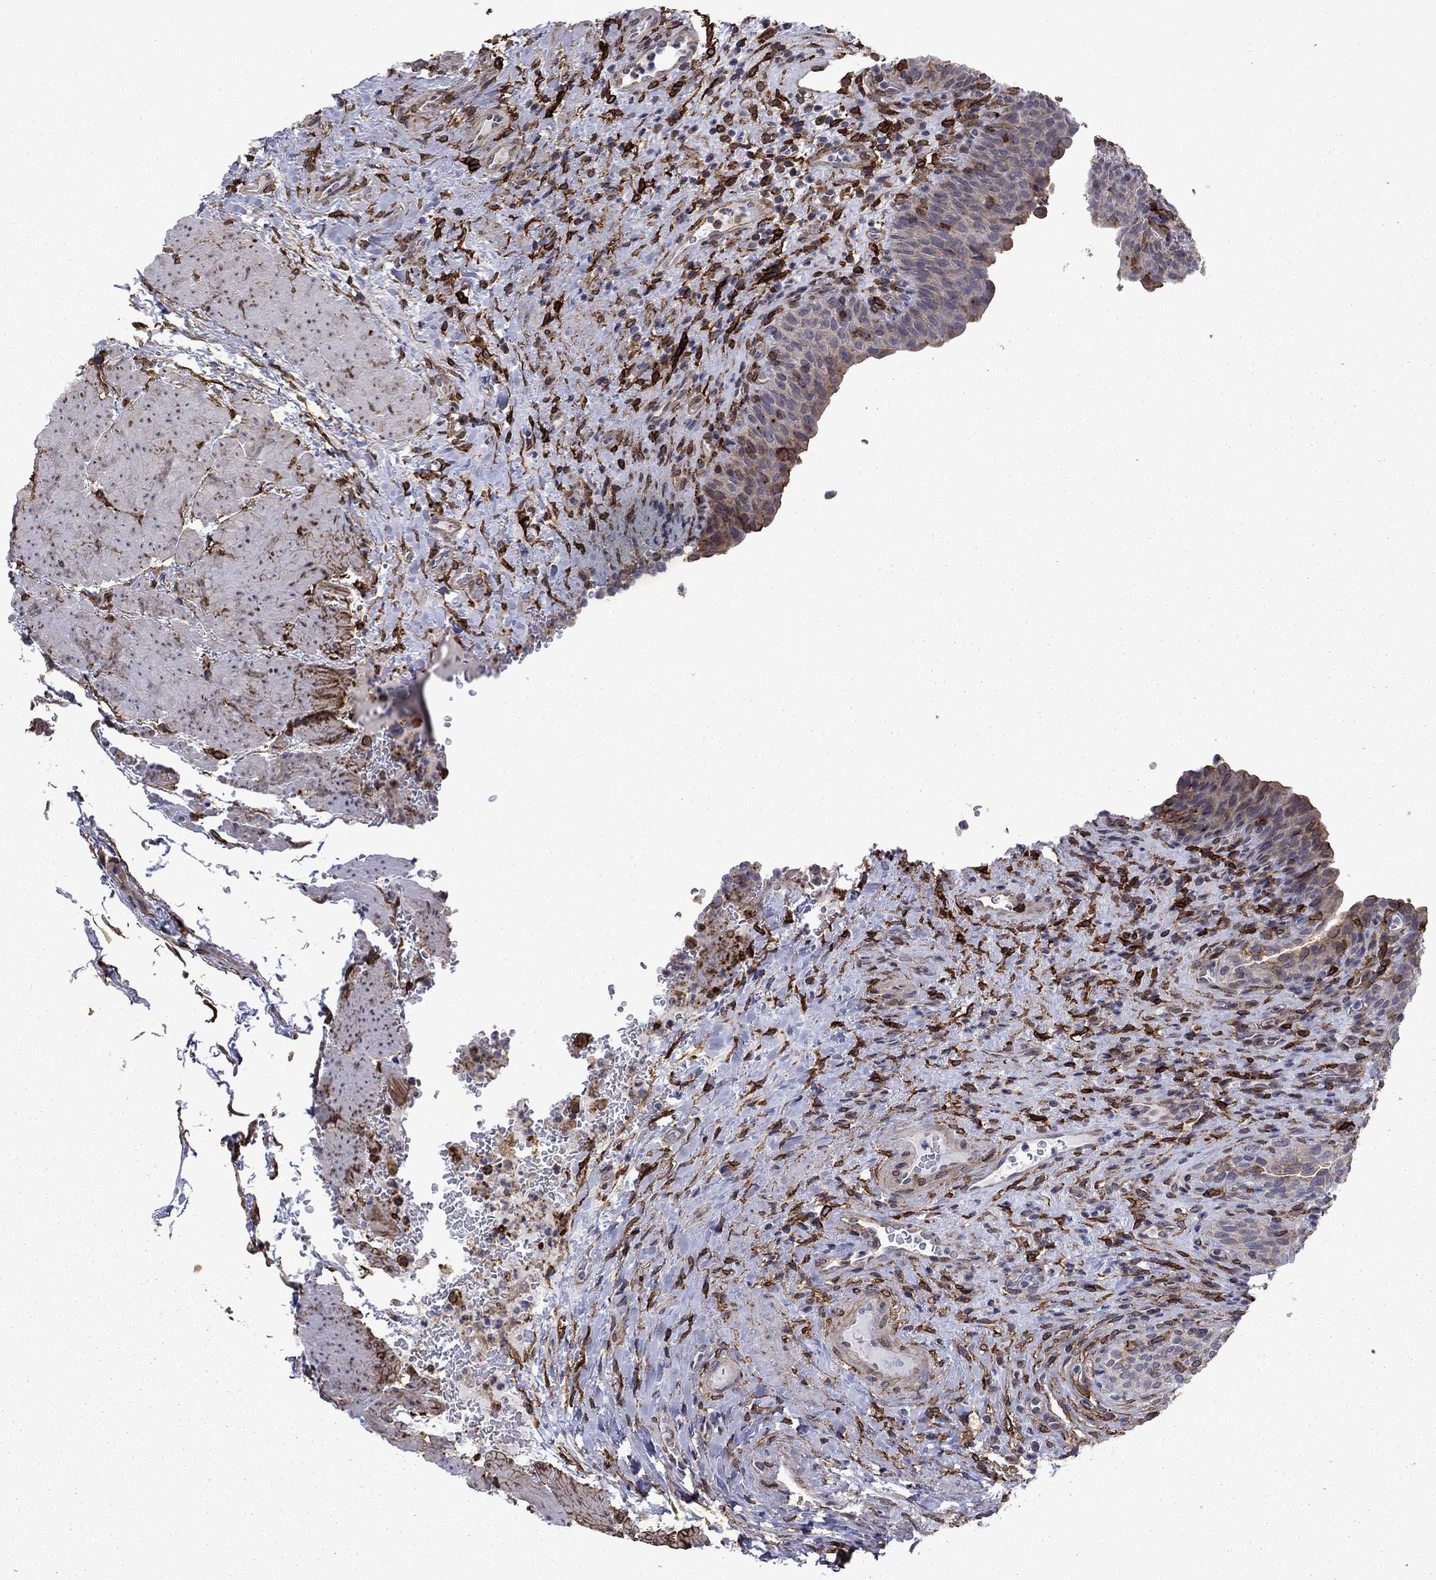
{"staining": {"intensity": "negative", "quantity": "none", "location": "none"}, "tissue": "urinary bladder", "cell_type": "Urothelial cells", "image_type": "normal", "snomed": [{"axis": "morphology", "description": "Normal tissue, NOS"}, {"axis": "topography", "description": "Urinary bladder"}], "caption": "A photomicrograph of human urinary bladder is negative for staining in urothelial cells.", "gene": "PLAU", "patient": {"sex": "male", "age": 66}}